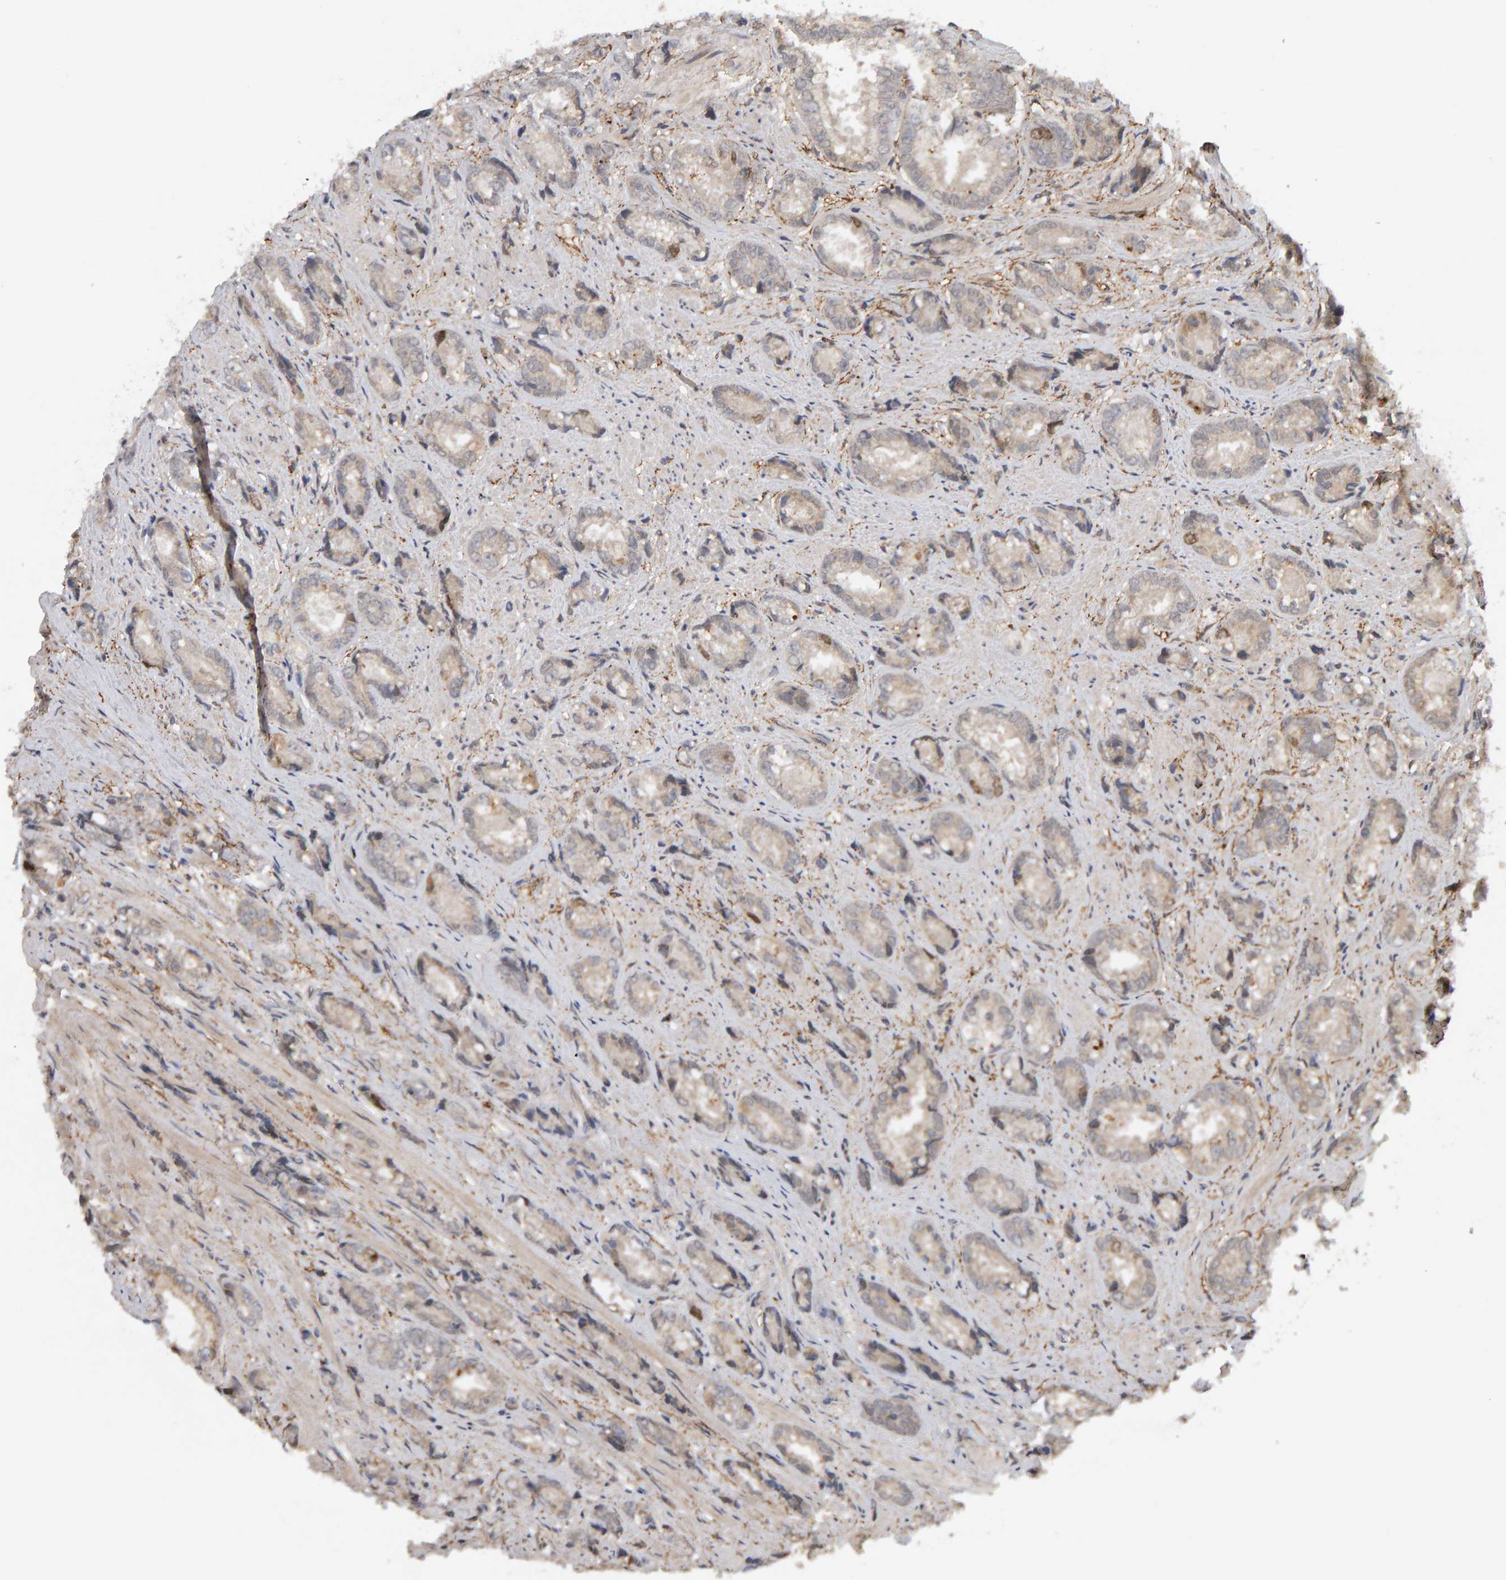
{"staining": {"intensity": "negative", "quantity": "none", "location": "none"}, "tissue": "prostate cancer", "cell_type": "Tumor cells", "image_type": "cancer", "snomed": [{"axis": "morphology", "description": "Adenocarcinoma, High grade"}, {"axis": "topography", "description": "Prostate"}], "caption": "This is an immunohistochemistry (IHC) image of high-grade adenocarcinoma (prostate). There is no positivity in tumor cells.", "gene": "CDCA5", "patient": {"sex": "male", "age": 61}}